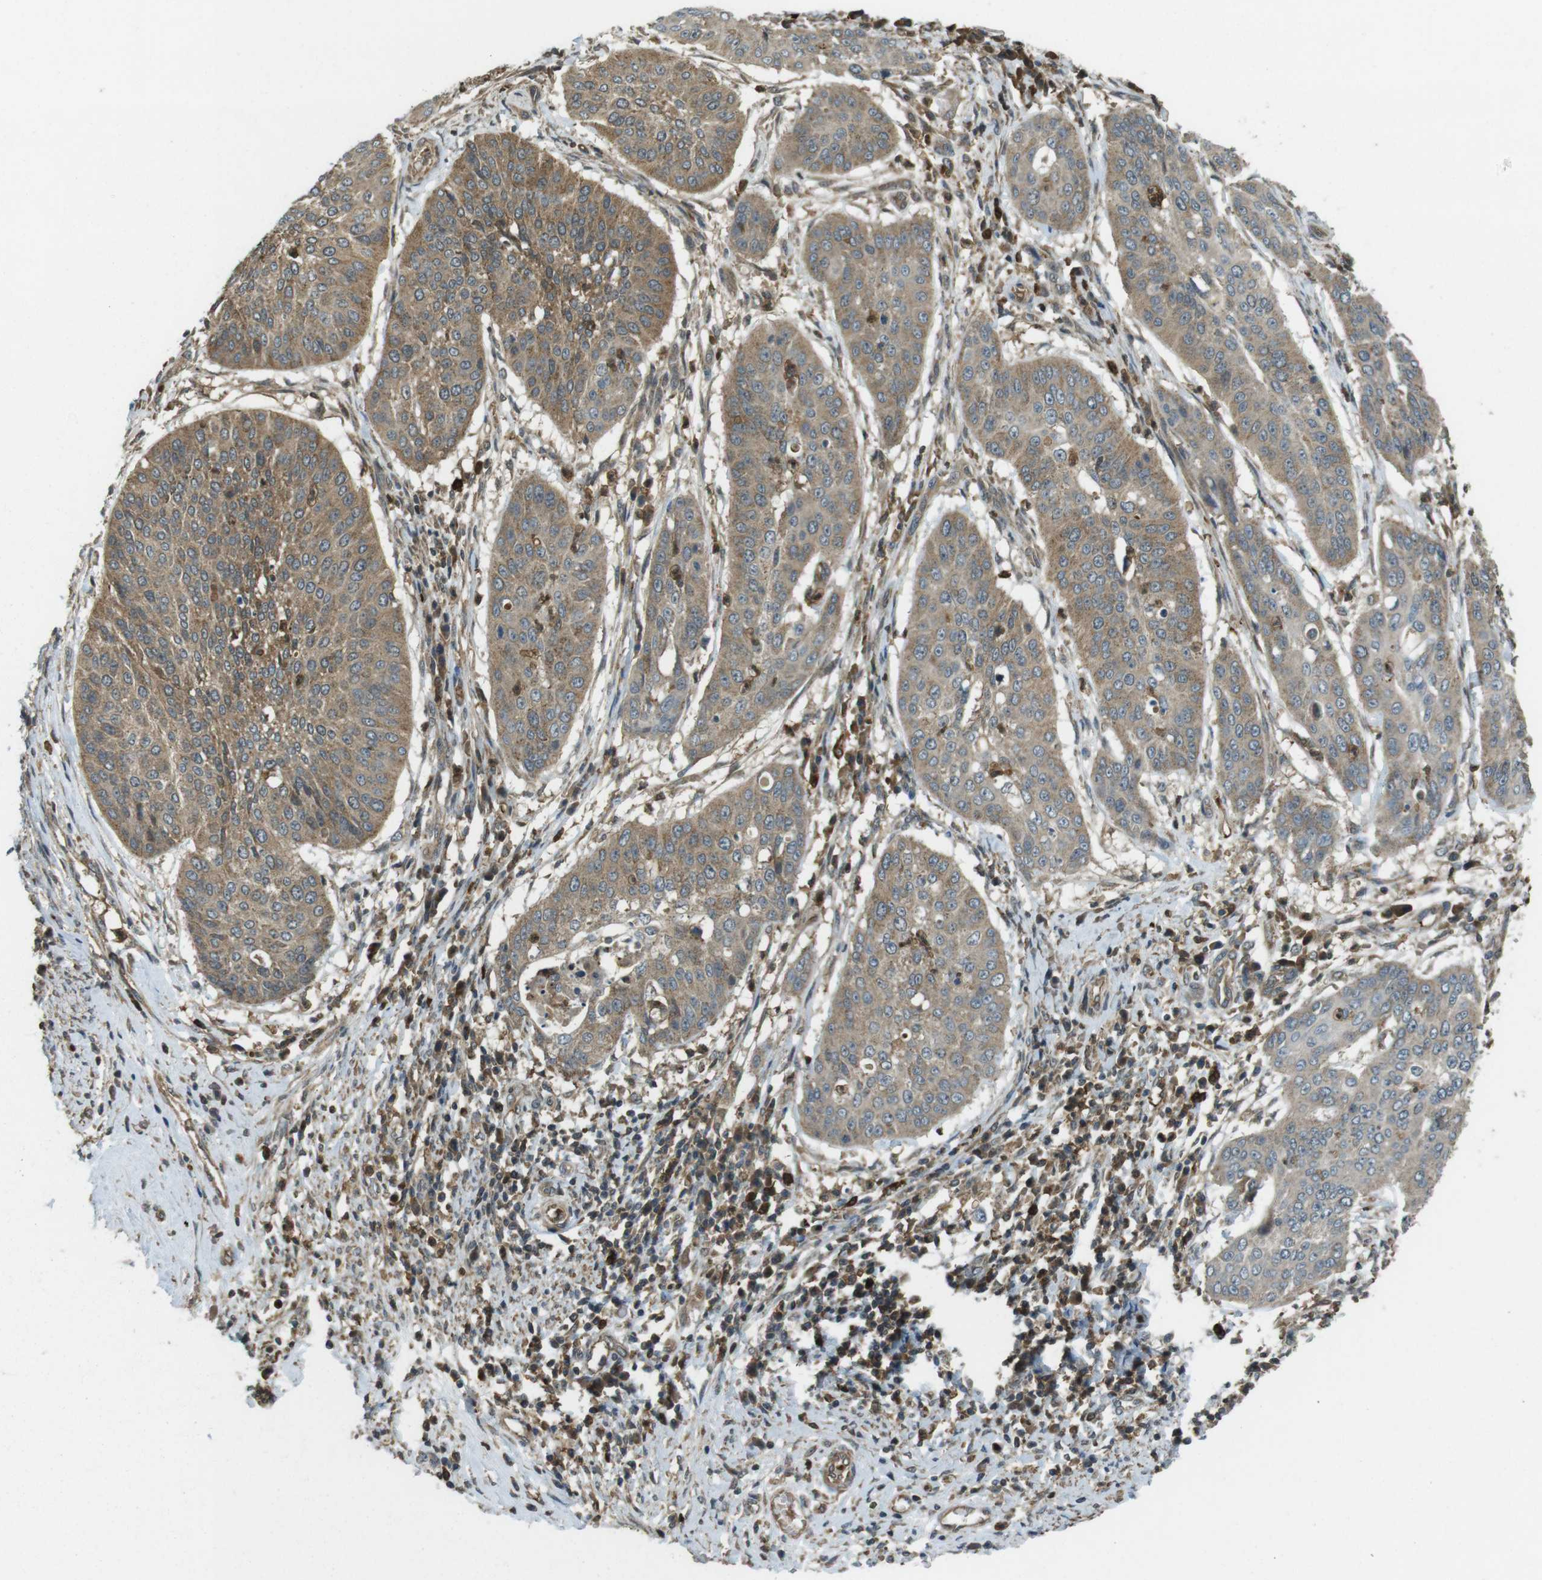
{"staining": {"intensity": "moderate", "quantity": ">75%", "location": "cytoplasmic/membranous"}, "tissue": "cervical cancer", "cell_type": "Tumor cells", "image_type": "cancer", "snomed": [{"axis": "morphology", "description": "Normal tissue, NOS"}, {"axis": "morphology", "description": "Squamous cell carcinoma, NOS"}, {"axis": "topography", "description": "Cervix"}], "caption": "Immunohistochemical staining of human cervical squamous cell carcinoma demonstrates medium levels of moderate cytoplasmic/membranous positivity in approximately >75% of tumor cells.", "gene": "LRRC3B", "patient": {"sex": "female", "age": 39}}